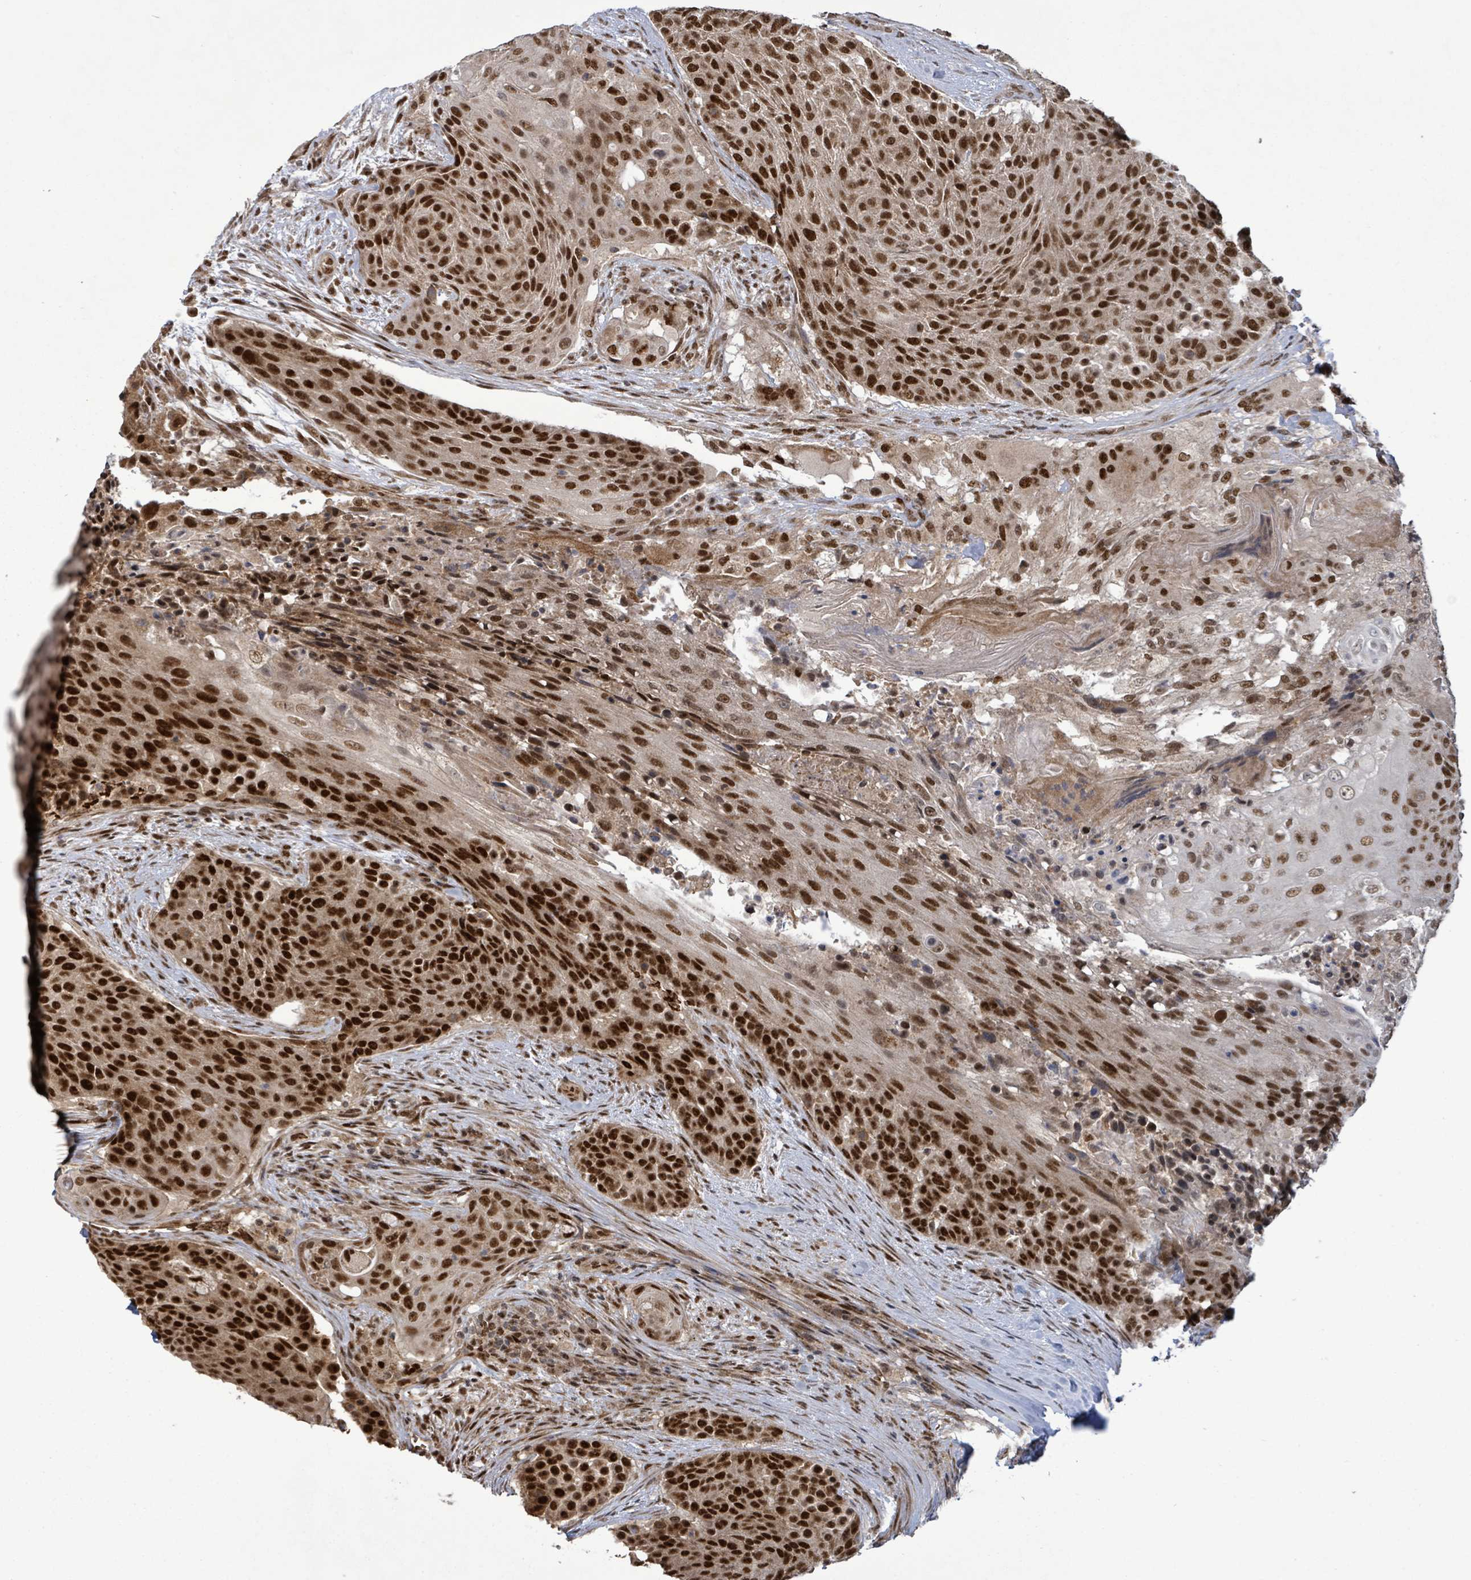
{"staining": {"intensity": "strong", "quantity": ">75%", "location": "nuclear"}, "tissue": "urothelial cancer", "cell_type": "Tumor cells", "image_type": "cancer", "snomed": [{"axis": "morphology", "description": "Urothelial carcinoma, High grade"}, {"axis": "topography", "description": "Urinary bladder"}], "caption": "This is an image of immunohistochemistry (IHC) staining of urothelial cancer, which shows strong positivity in the nuclear of tumor cells.", "gene": "PATZ1", "patient": {"sex": "female", "age": 63}}